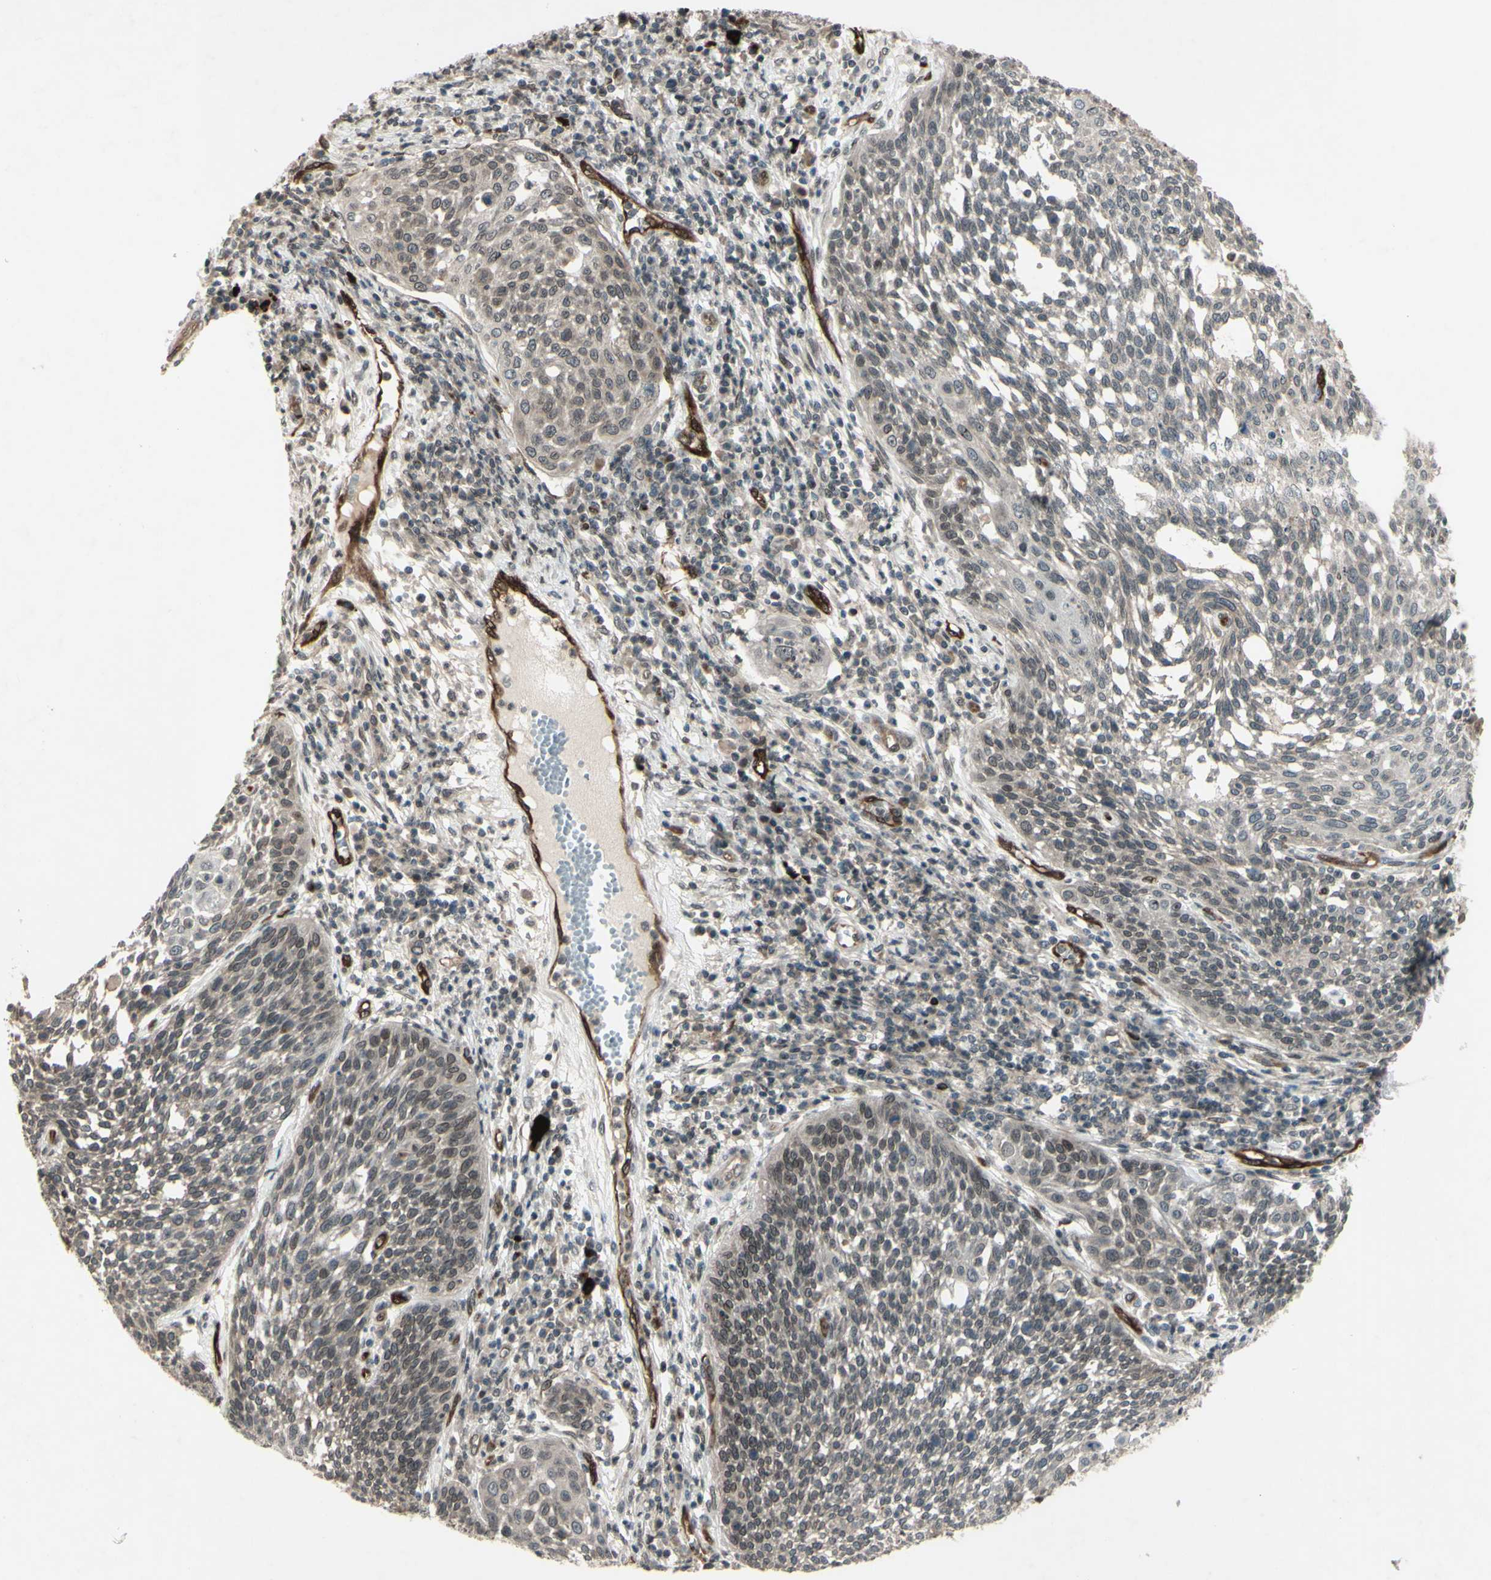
{"staining": {"intensity": "weak", "quantity": "<25%", "location": "cytoplasmic/membranous,nuclear"}, "tissue": "cervical cancer", "cell_type": "Tumor cells", "image_type": "cancer", "snomed": [{"axis": "morphology", "description": "Squamous cell carcinoma, NOS"}, {"axis": "topography", "description": "Cervix"}], "caption": "Cervical cancer stained for a protein using immunohistochemistry (IHC) displays no expression tumor cells.", "gene": "MLF2", "patient": {"sex": "female", "age": 34}}